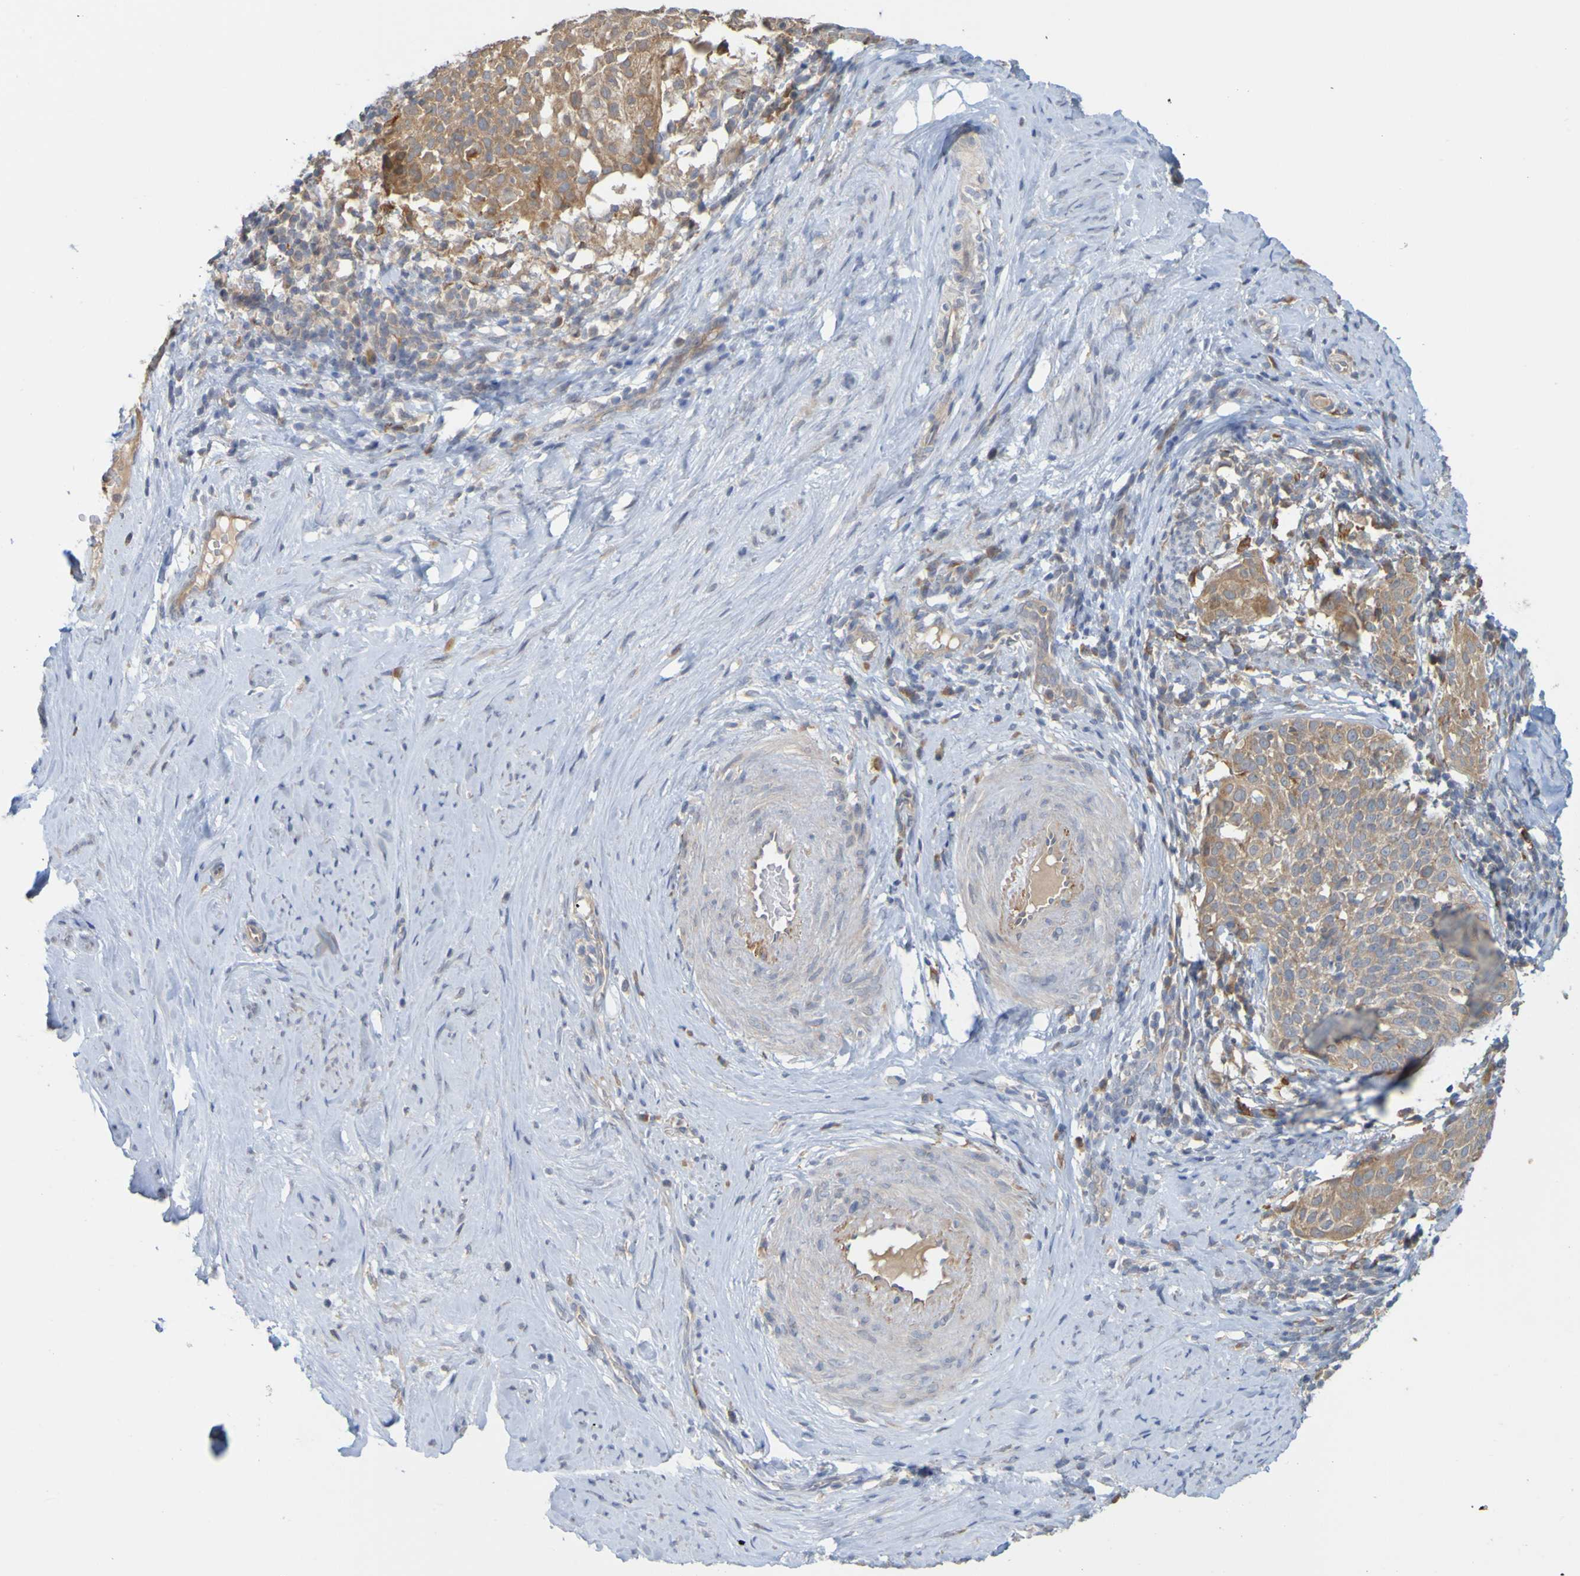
{"staining": {"intensity": "moderate", "quantity": ">75%", "location": "cytoplasmic/membranous"}, "tissue": "cervical cancer", "cell_type": "Tumor cells", "image_type": "cancer", "snomed": [{"axis": "morphology", "description": "Squamous cell carcinoma, NOS"}, {"axis": "topography", "description": "Cervix"}], "caption": "A brown stain shows moderate cytoplasmic/membranous positivity of a protein in cervical cancer tumor cells.", "gene": "NAV2", "patient": {"sex": "female", "age": 51}}